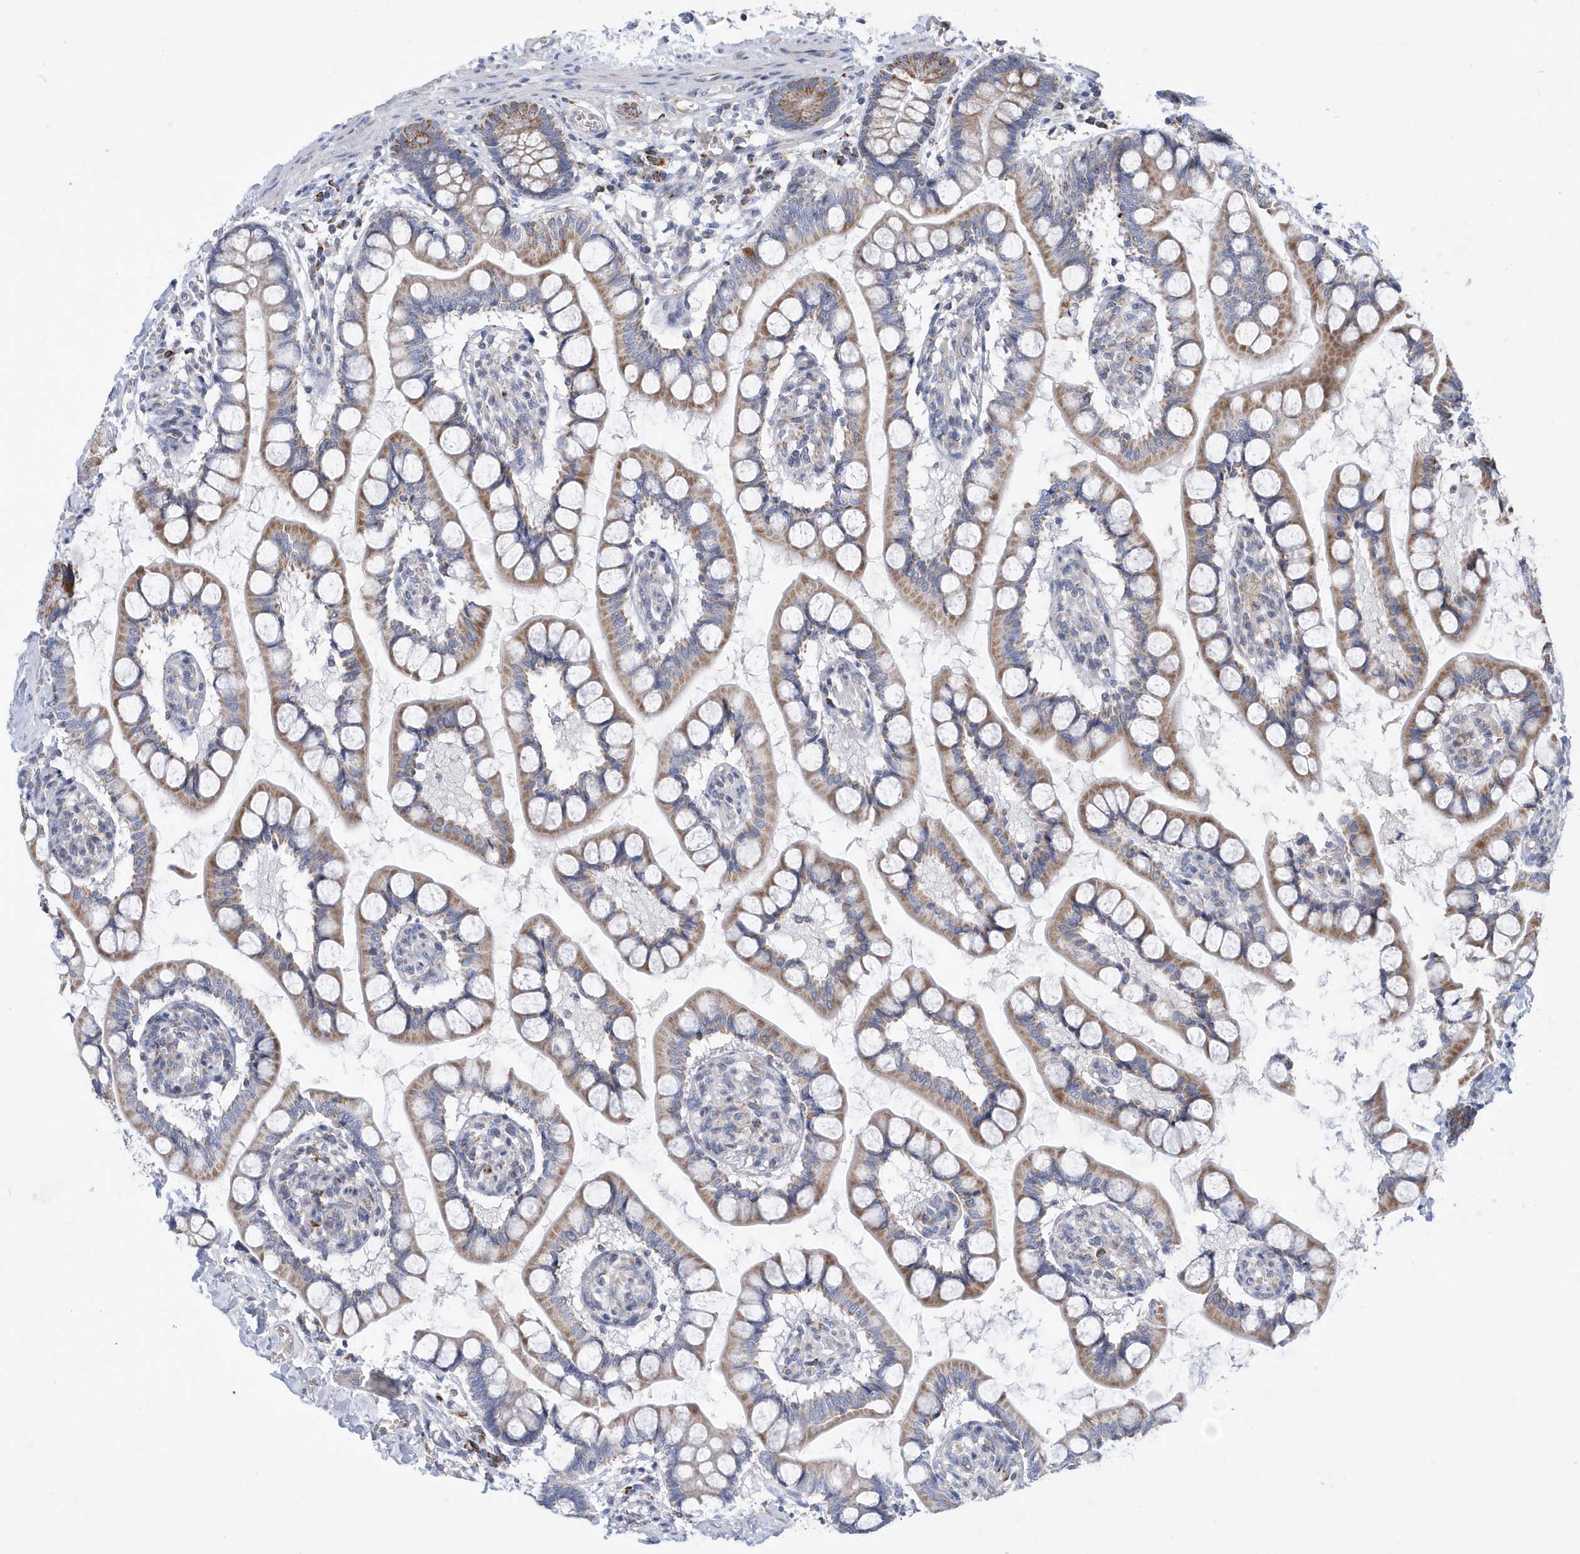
{"staining": {"intensity": "moderate", "quantity": ">75%", "location": "cytoplasmic/membranous"}, "tissue": "small intestine", "cell_type": "Glandular cells", "image_type": "normal", "snomed": [{"axis": "morphology", "description": "Normal tissue, NOS"}, {"axis": "topography", "description": "Small intestine"}], "caption": "Moderate cytoplasmic/membranous protein positivity is identified in approximately >75% of glandular cells in small intestine. (brown staining indicates protein expression, while blue staining denotes nuclei).", "gene": "VWA5B2", "patient": {"sex": "male", "age": 52}}